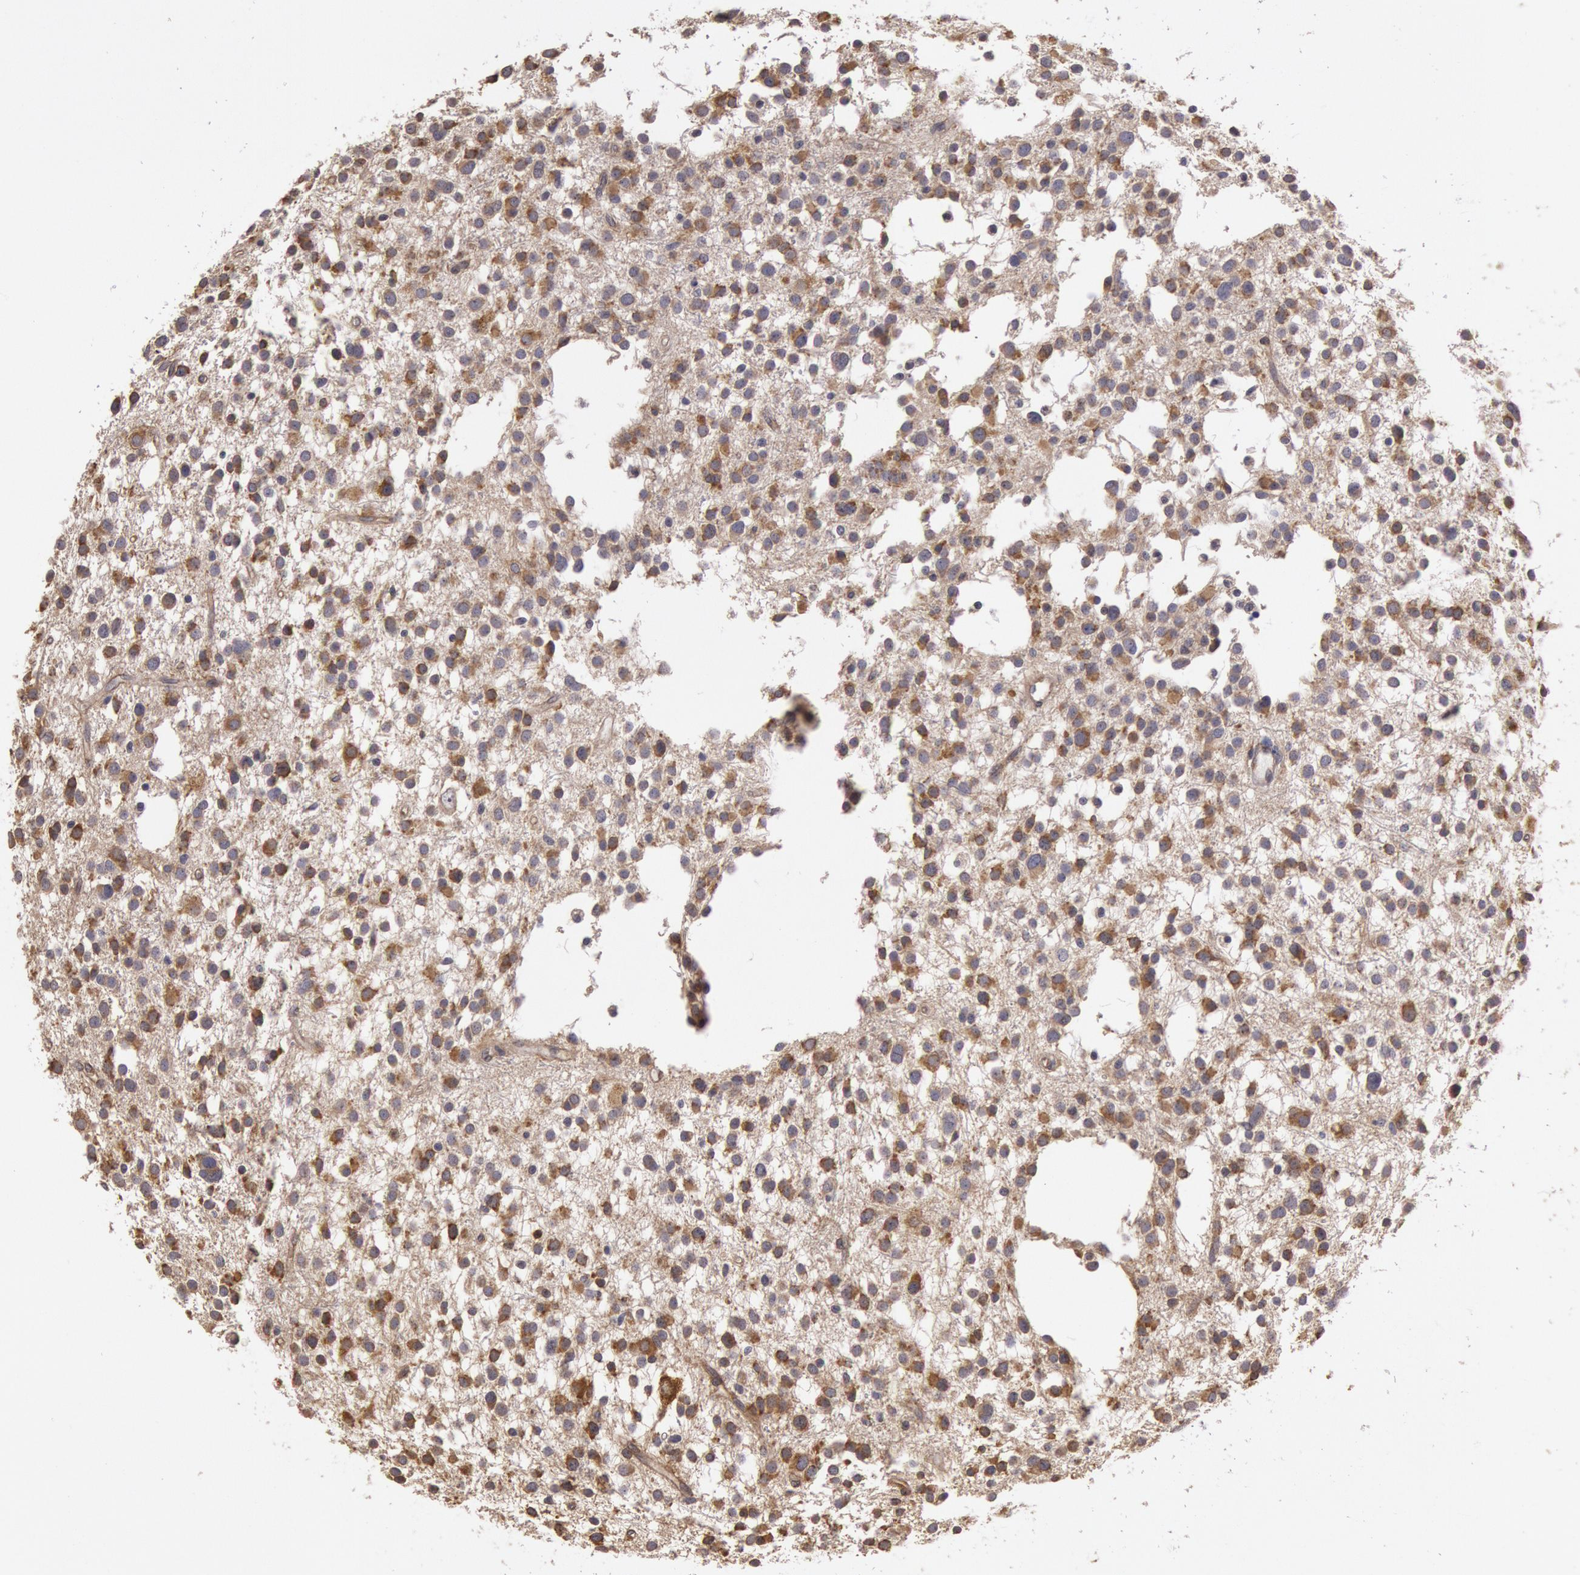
{"staining": {"intensity": "moderate", "quantity": "25%-75%", "location": "cytoplasmic/membranous"}, "tissue": "glioma", "cell_type": "Tumor cells", "image_type": "cancer", "snomed": [{"axis": "morphology", "description": "Glioma, malignant, Low grade"}, {"axis": "topography", "description": "Brain"}], "caption": "Immunohistochemistry micrograph of glioma stained for a protein (brown), which displays medium levels of moderate cytoplasmic/membranous positivity in approximately 25%-75% of tumor cells.", "gene": "NMT2", "patient": {"sex": "female", "age": 36}}